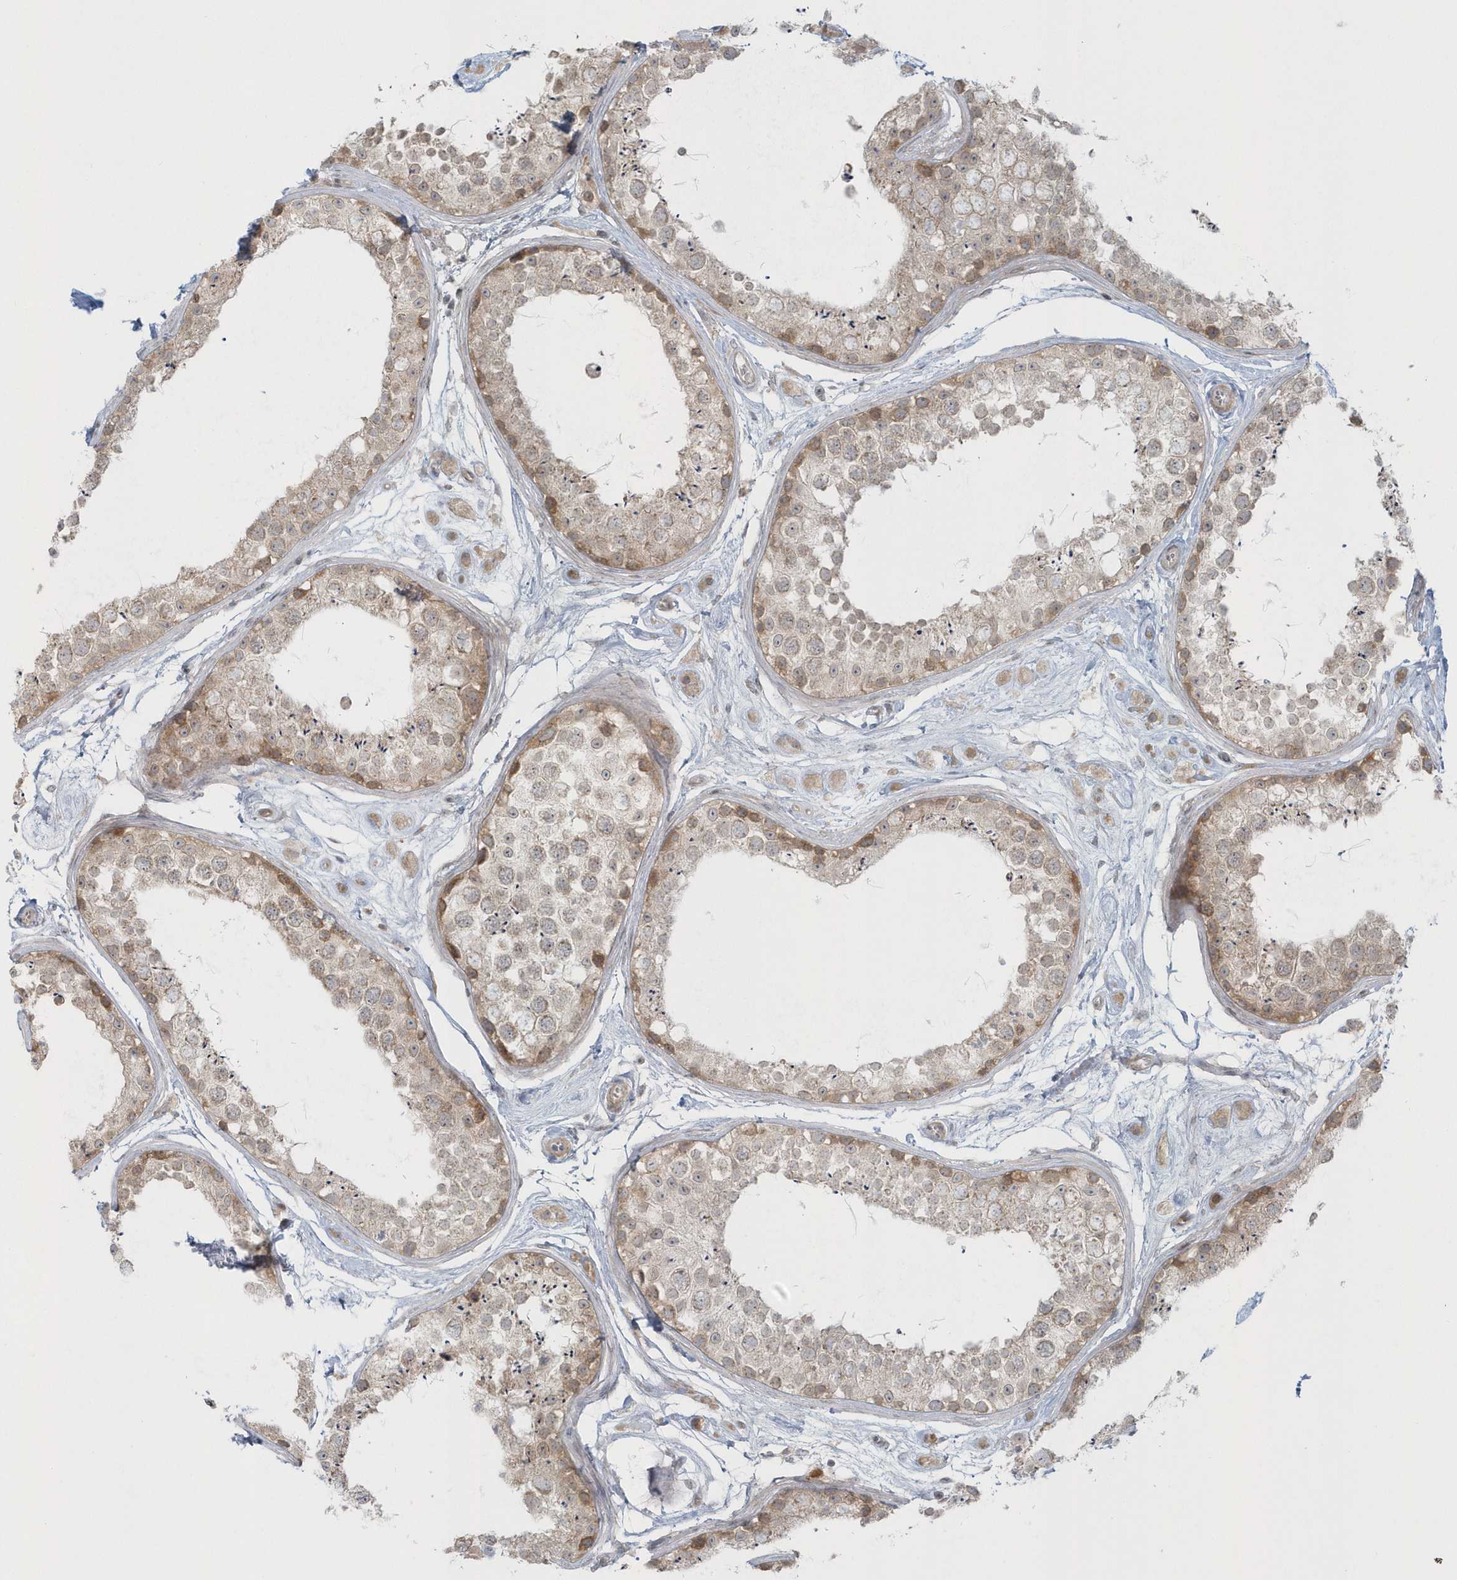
{"staining": {"intensity": "moderate", "quantity": "<25%", "location": "cytoplasmic/membranous"}, "tissue": "testis", "cell_type": "Cells in seminiferous ducts", "image_type": "normal", "snomed": [{"axis": "morphology", "description": "Normal tissue, NOS"}, {"axis": "topography", "description": "Testis"}], "caption": "Unremarkable testis was stained to show a protein in brown. There is low levels of moderate cytoplasmic/membranous staining in approximately <25% of cells in seminiferous ducts. (DAB IHC with brightfield microscopy, high magnification).", "gene": "BLTP3A", "patient": {"sex": "male", "age": 25}}